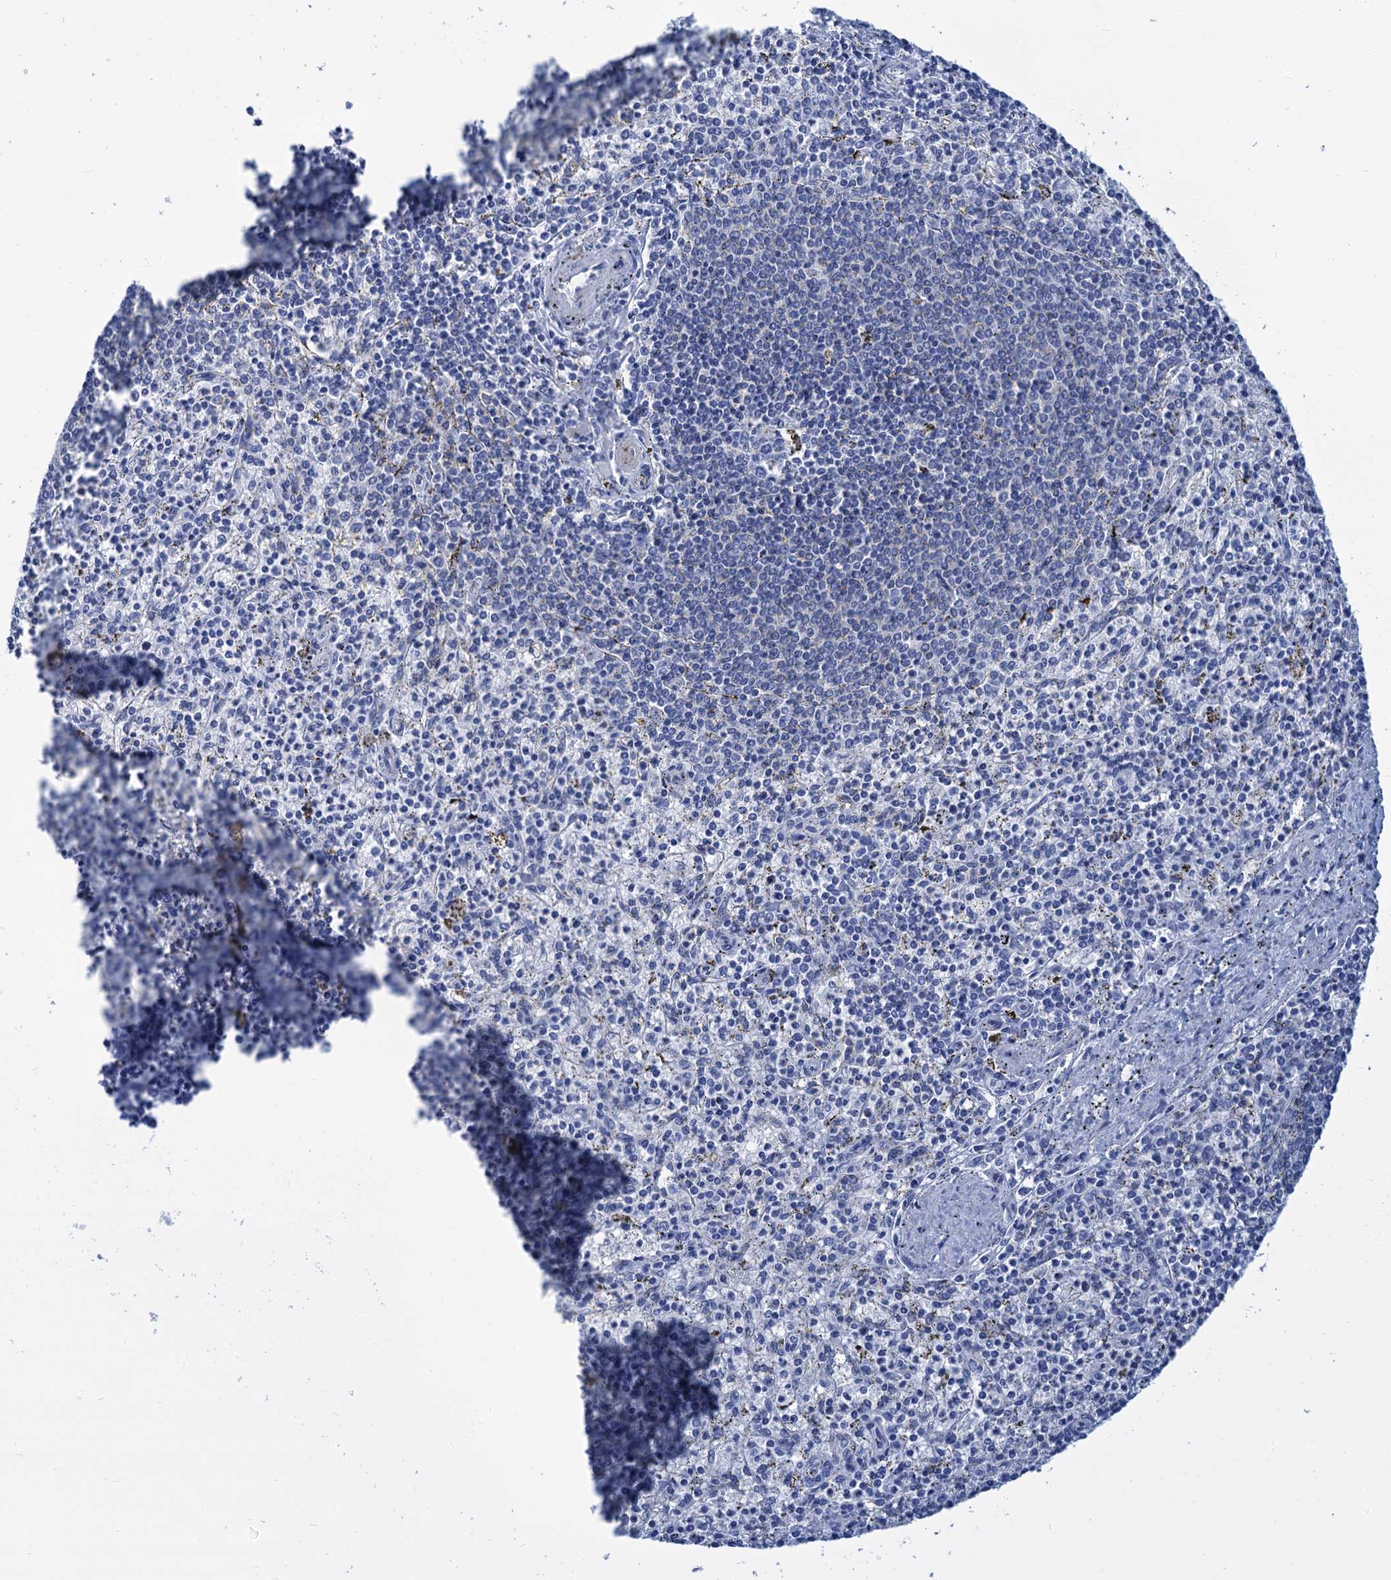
{"staining": {"intensity": "negative", "quantity": "none", "location": "none"}, "tissue": "spleen", "cell_type": "Cells in red pulp", "image_type": "normal", "snomed": [{"axis": "morphology", "description": "Normal tissue, NOS"}, {"axis": "topography", "description": "Spleen"}], "caption": "DAB immunohistochemical staining of benign human spleen reveals no significant staining in cells in red pulp.", "gene": "CABYR", "patient": {"sex": "male", "age": 72}}